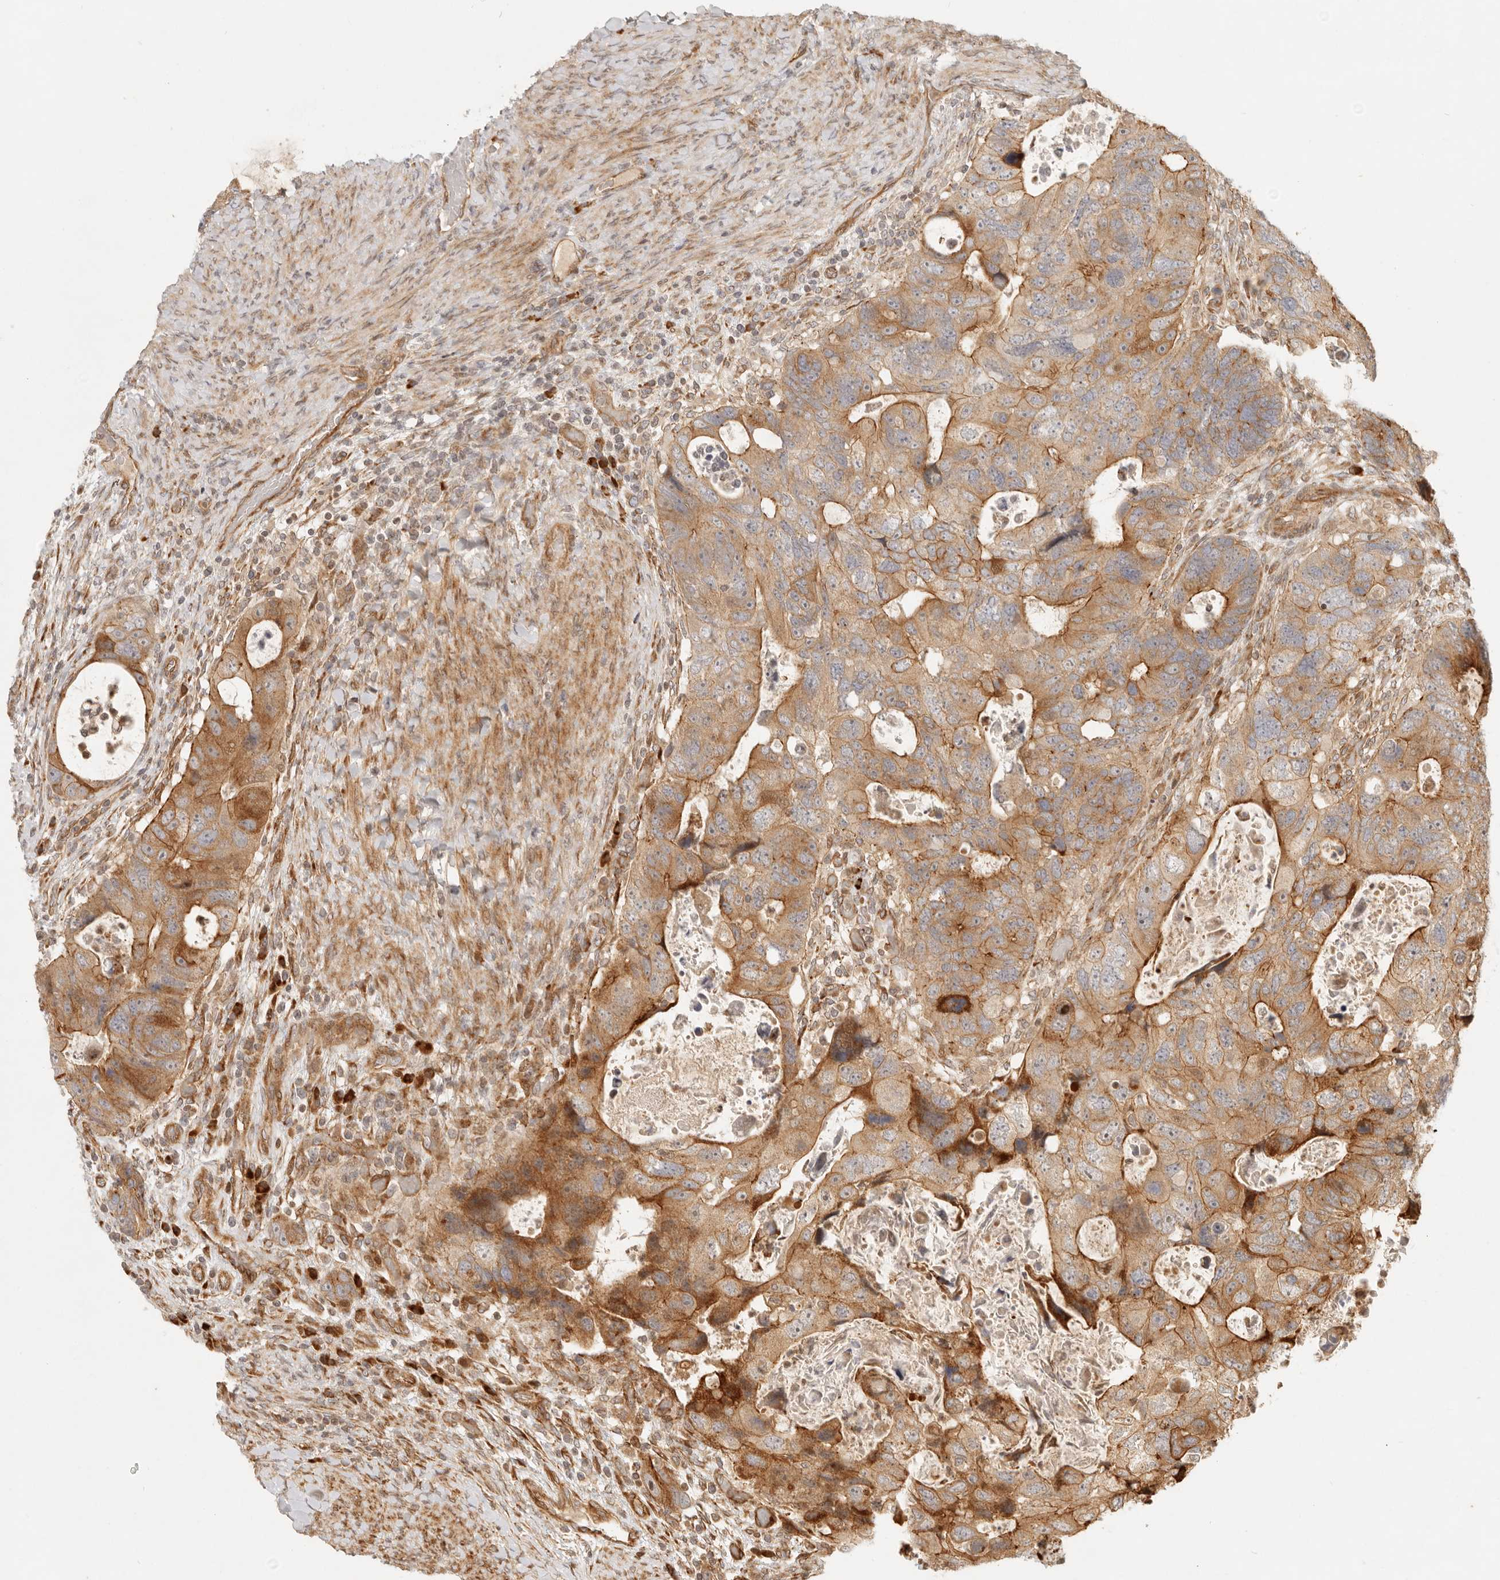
{"staining": {"intensity": "strong", "quantity": "25%-75%", "location": "cytoplasmic/membranous"}, "tissue": "colorectal cancer", "cell_type": "Tumor cells", "image_type": "cancer", "snomed": [{"axis": "morphology", "description": "Adenocarcinoma, NOS"}, {"axis": "topography", "description": "Rectum"}], "caption": "Colorectal cancer tissue exhibits strong cytoplasmic/membranous expression in about 25%-75% of tumor cells, visualized by immunohistochemistry.", "gene": "KLHL38", "patient": {"sex": "male", "age": 59}}